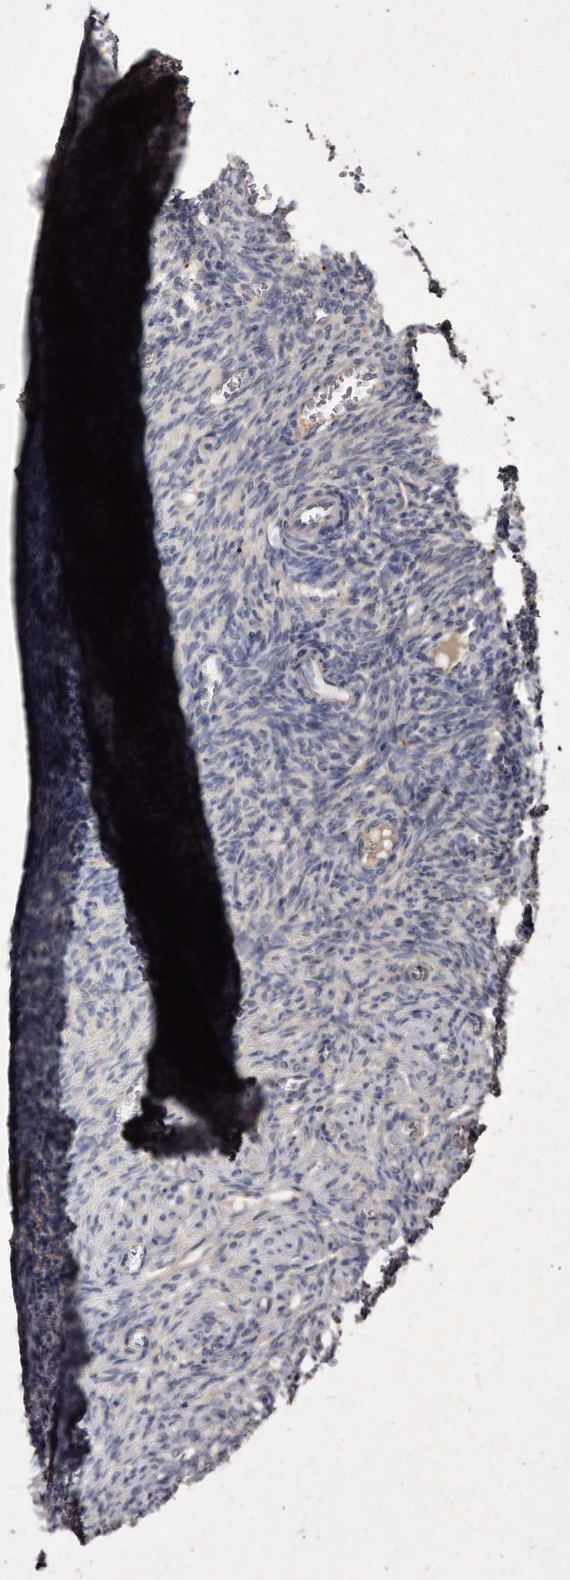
{"staining": {"intensity": "moderate", "quantity": "<25%", "location": "cytoplasmic/membranous"}, "tissue": "ovary", "cell_type": "Follicle cells", "image_type": "normal", "snomed": [{"axis": "morphology", "description": "Normal tissue, NOS"}, {"axis": "topography", "description": "Ovary"}], "caption": "This image reveals IHC staining of unremarkable human ovary, with low moderate cytoplasmic/membranous staining in about <25% of follicle cells.", "gene": "KLHDC3", "patient": {"sex": "female", "age": 27}}